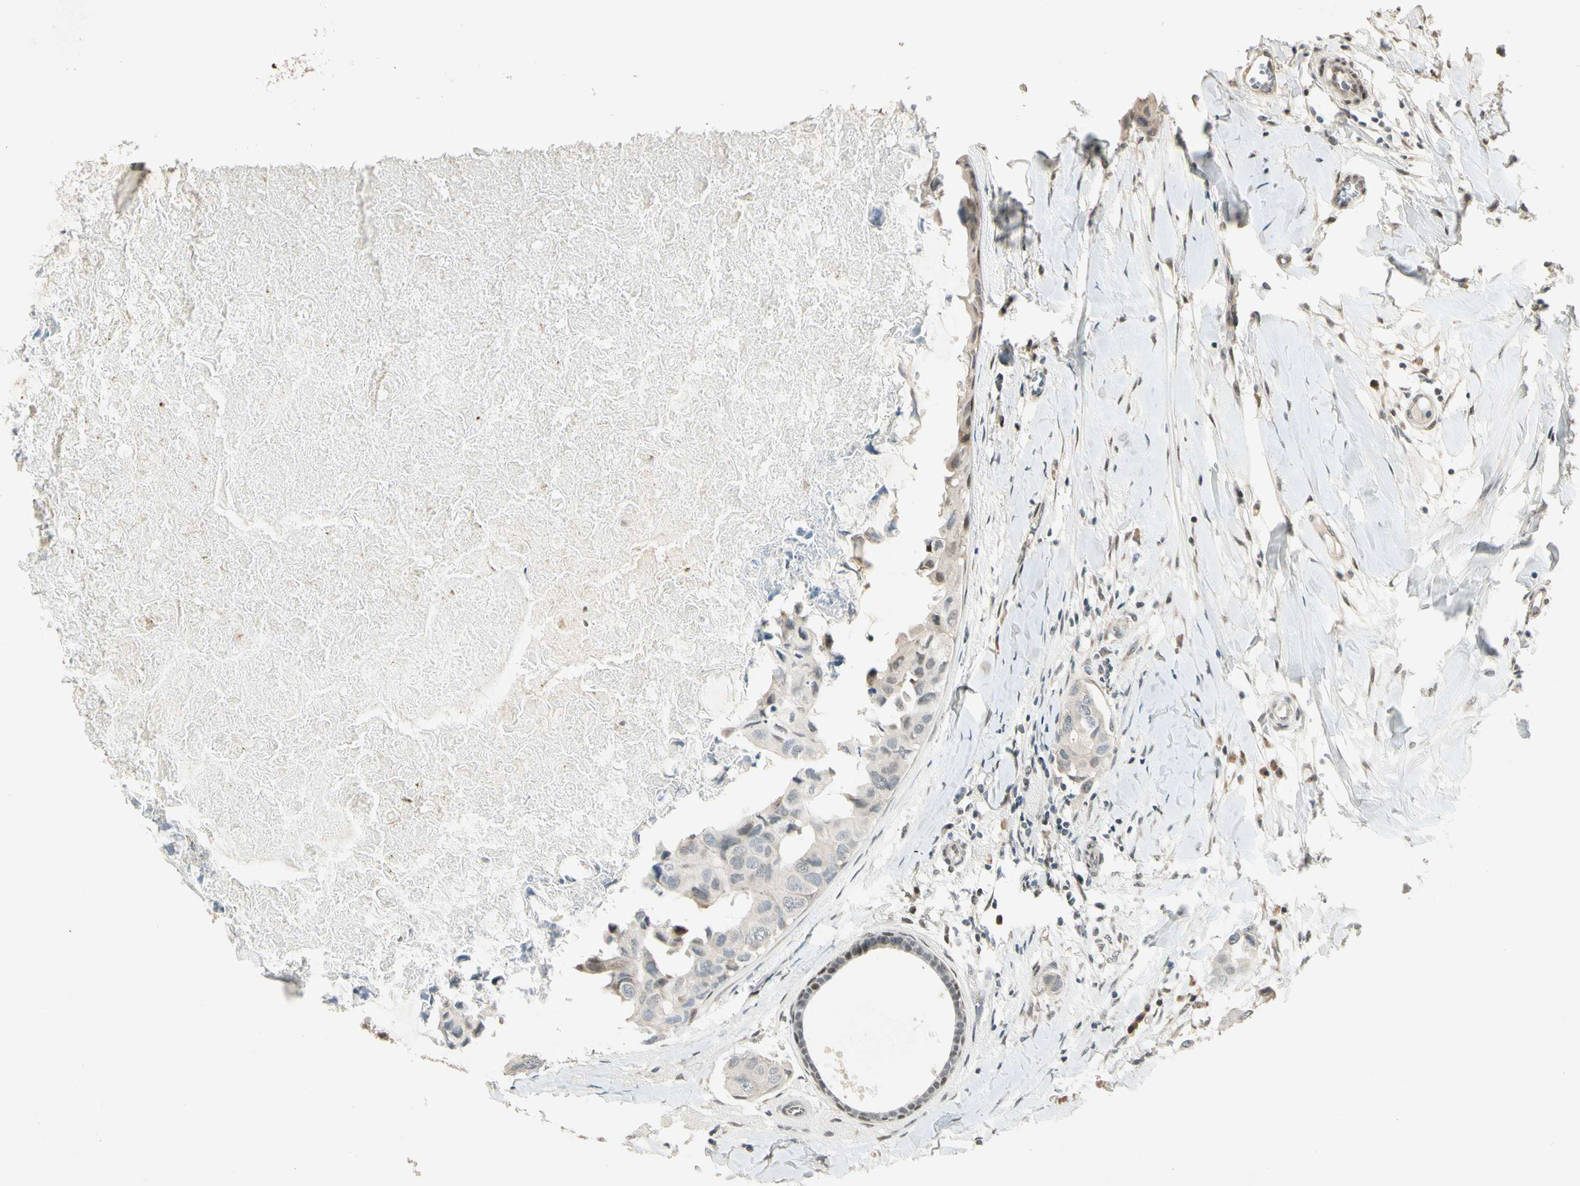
{"staining": {"intensity": "weak", "quantity": "<25%", "location": "cytoplasmic/membranous"}, "tissue": "breast cancer", "cell_type": "Tumor cells", "image_type": "cancer", "snomed": [{"axis": "morphology", "description": "Duct carcinoma"}, {"axis": "topography", "description": "Breast"}], "caption": "IHC of human breast intraductal carcinoma displays no positivity in tumor cells. (DAB (3,3'-diaminobenzidine) immunohistochemistry, high magnification).", "gene": "ZBTB4", "patient": {"sex": "female", "age": 40}}